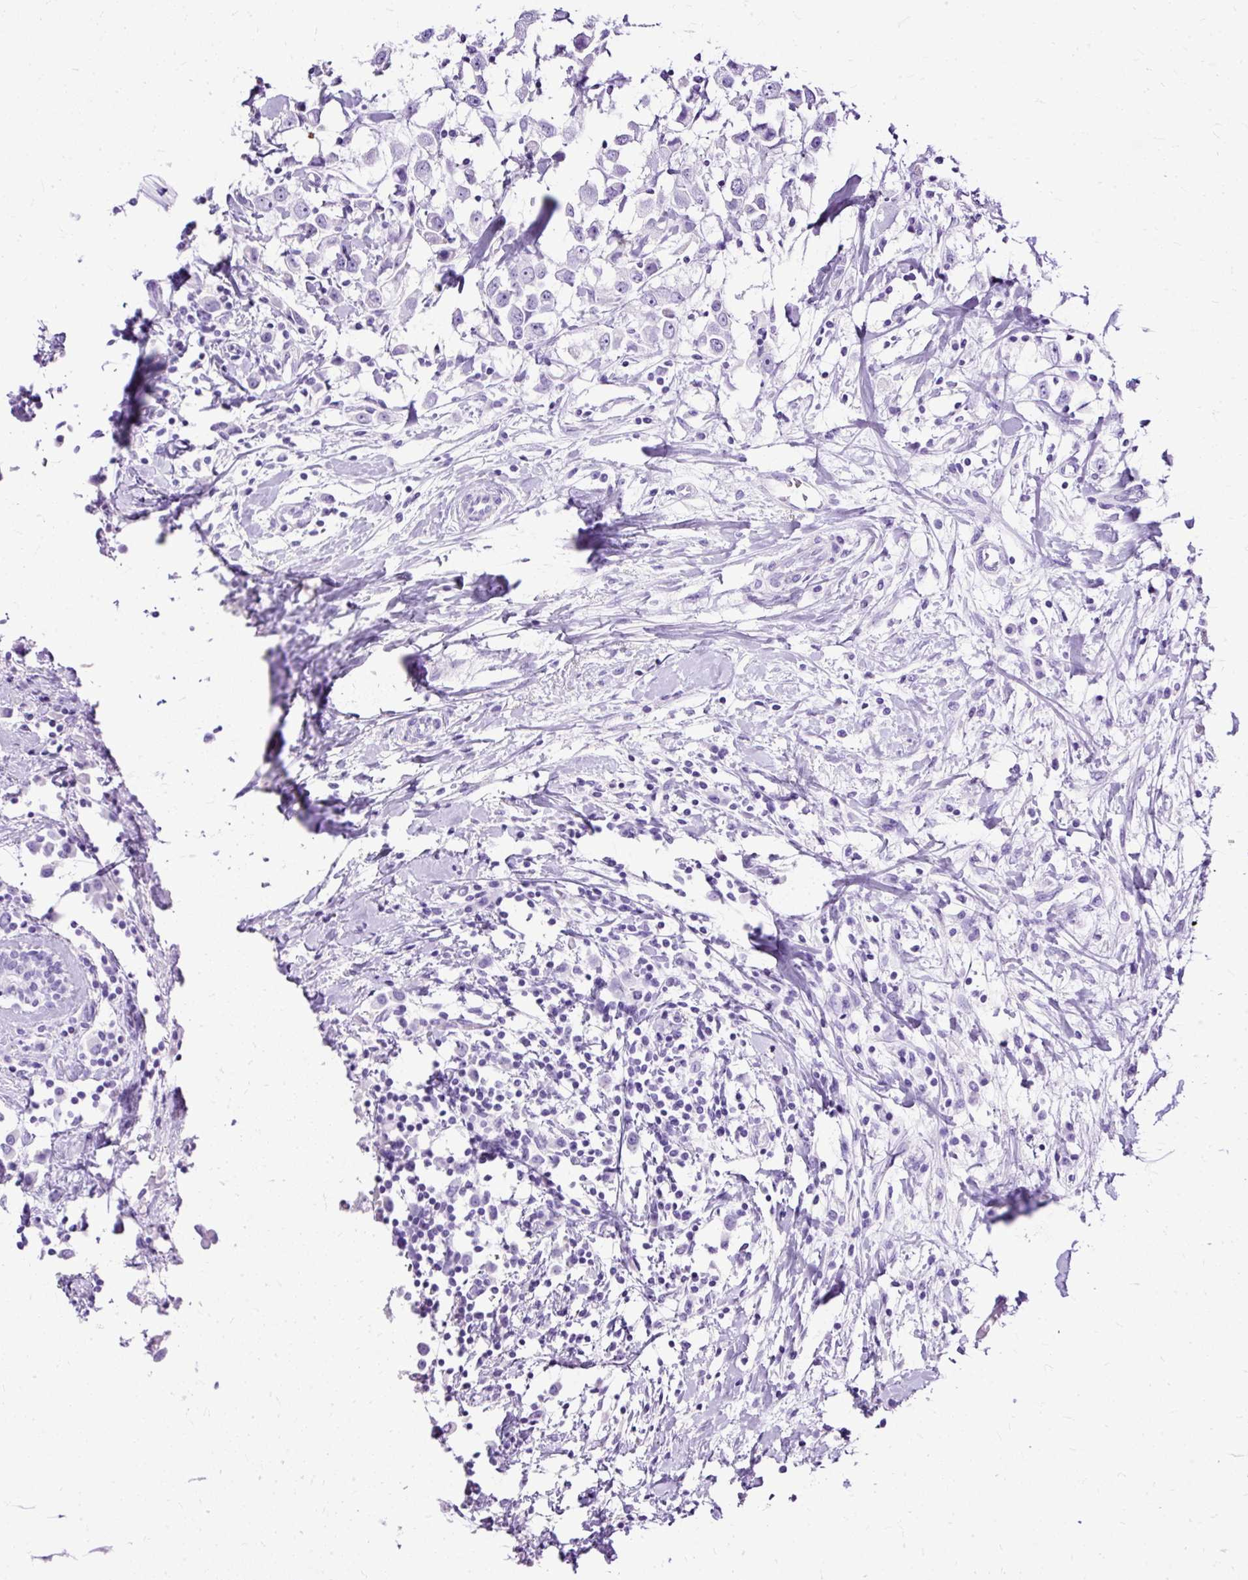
{"staining": {"intensity": "negative", "quantity": "none", "location": "none"}, "tissue": "breast cancer", "cell_type": "Tumor cells", "image_type": "cancer", "snomed": [{"axis": "morphology", "description": "Duct carcinoma"}, {"axis": "topography", "description": "Breast"}], "caption": "An IHC micrograph of breast intraductal carcinoma is shown. There is no staining in tumor cells of breast intraductal carcinoma.", "gene": "SLC8A2", "patient": {"sex": "female", "age": 61}}